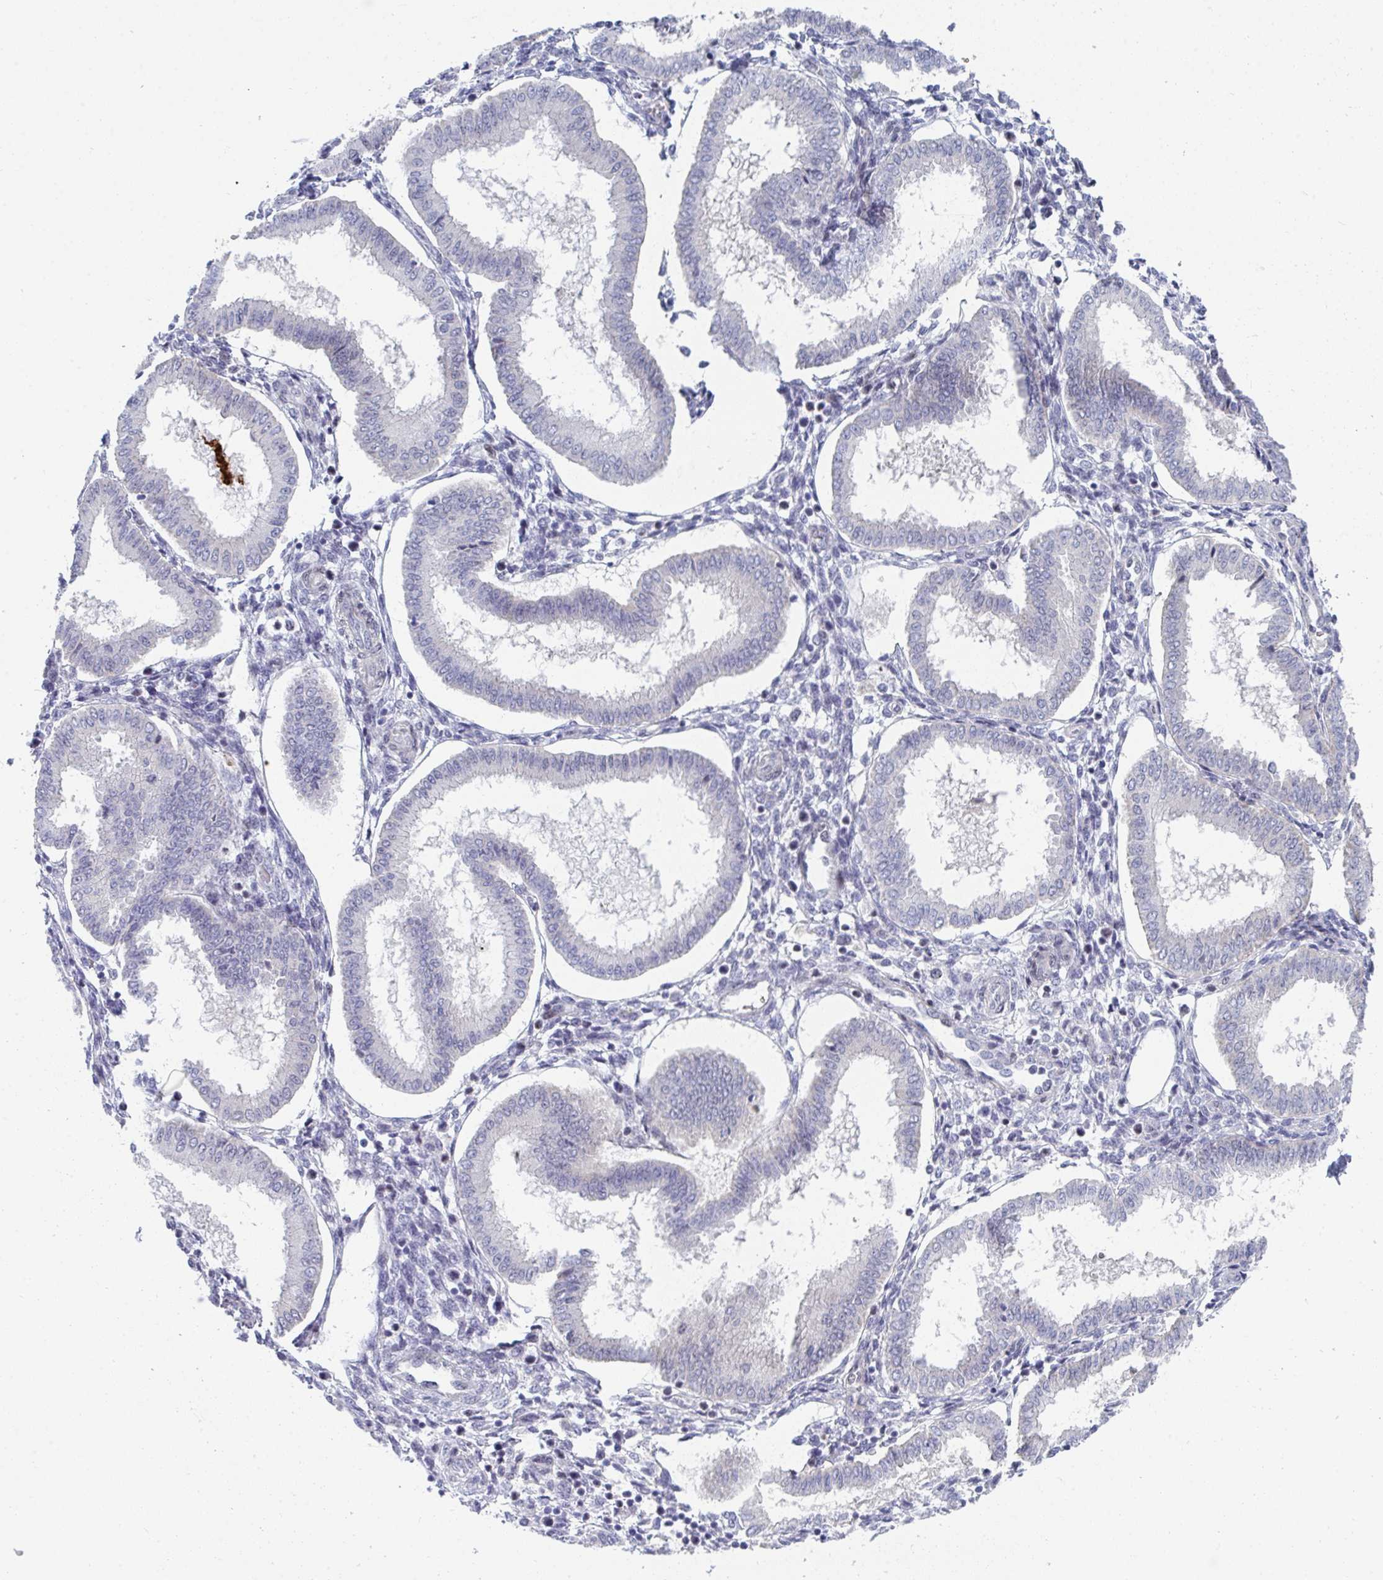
{"staining": {"intensity": "negative", "quantity": "none", "location": "none"}, "tissue": "endometrium", "cell_type": "Cells in endometrial stroma", "image_type": "normal", "snomed": [{"axis": "morphology", "description": "Normal tissue, NOS"}, {"axis": "topography", "description": "Endometrium"}], "caption": "DAB immunohistochemical staining of benign endometrium demonstrates no significant positivity in cells in endometrial stroma.", "gene": "CENPT", "patient": {"sex": "female", "age": 24}}